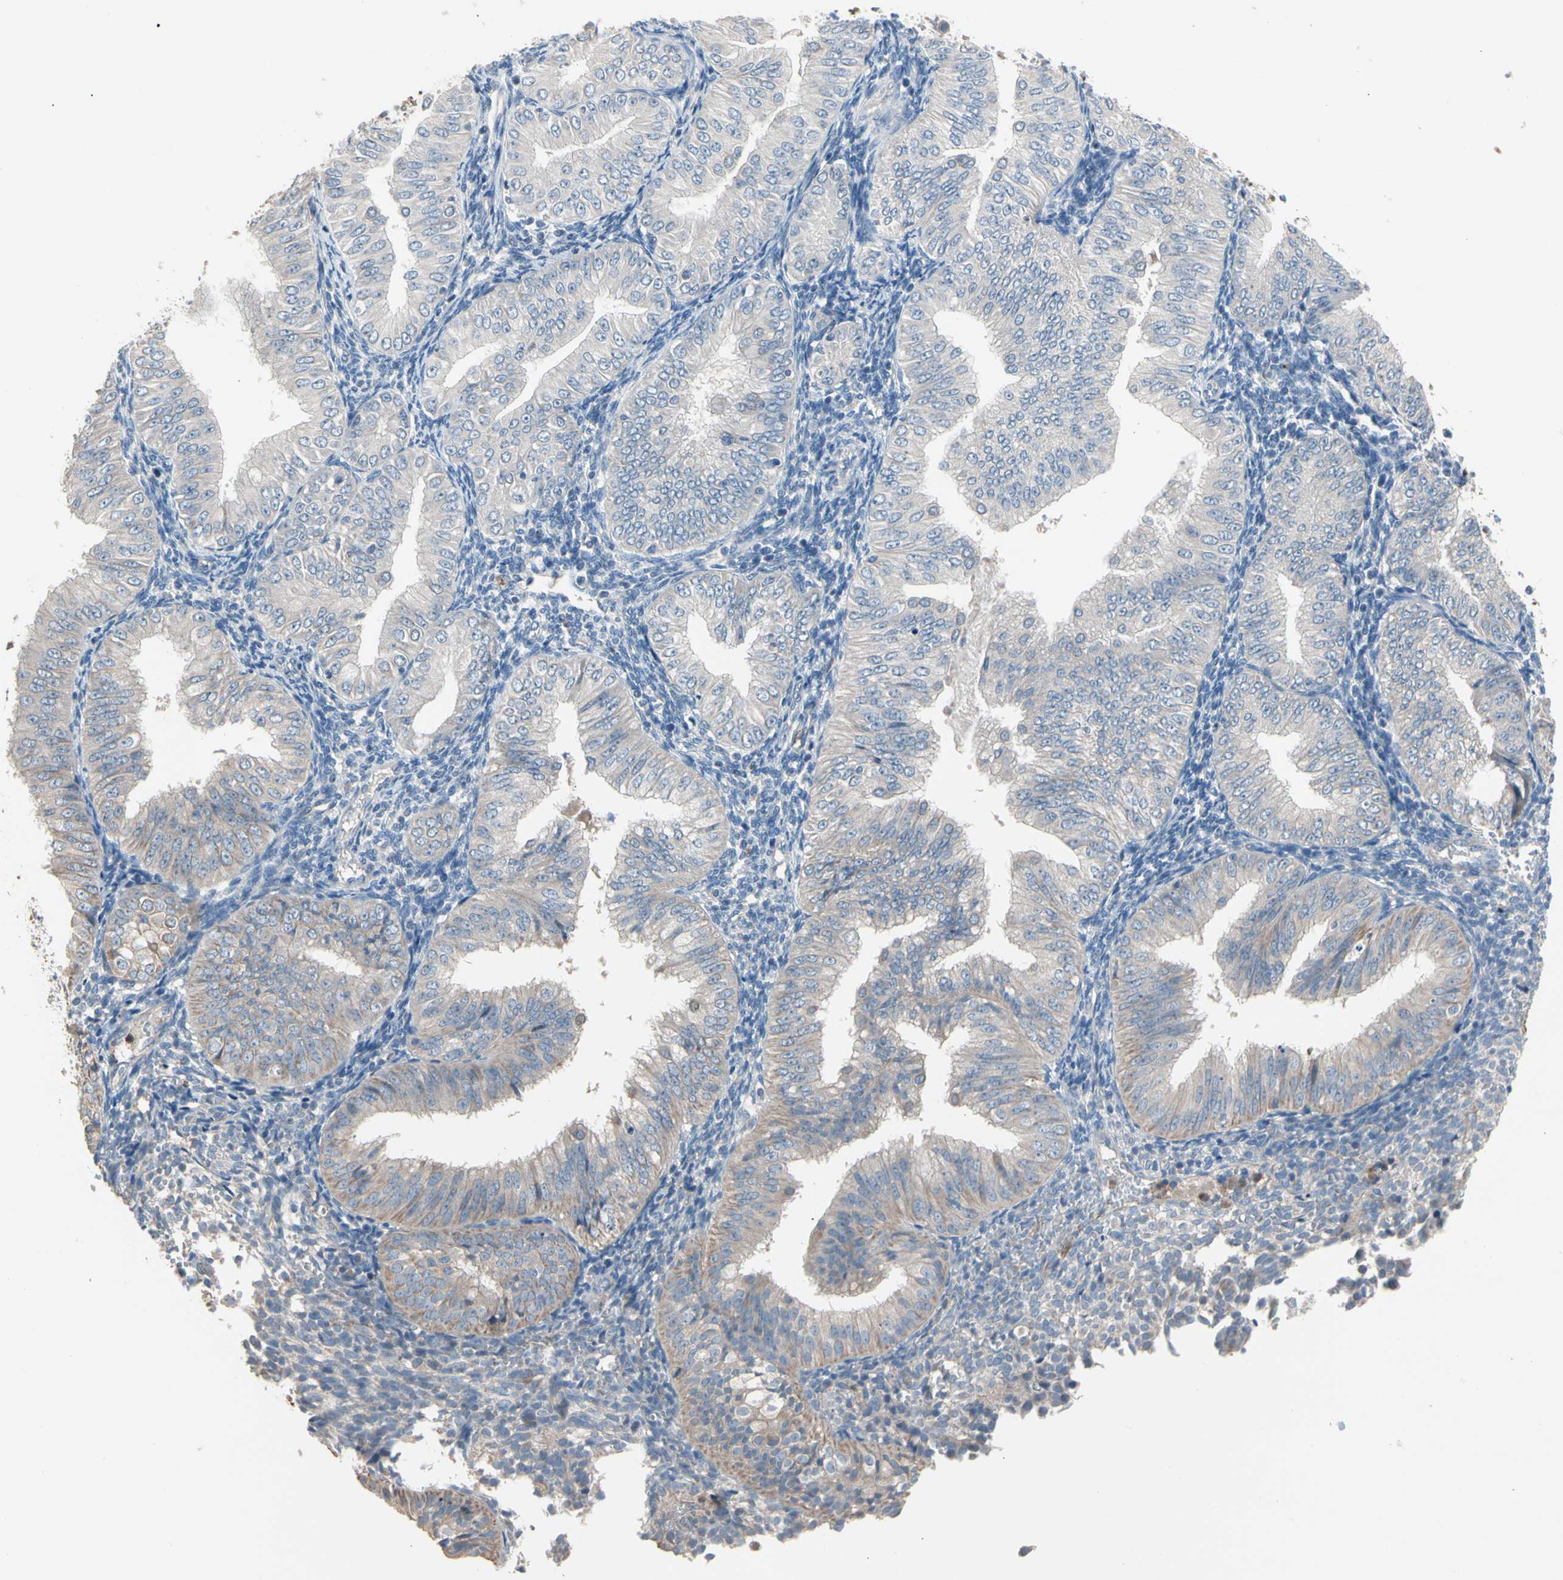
{"staining": {"intensity": "weak", "quantity": "<25%", "location": "cytoplasmic/membranous"}, "tissue": "endometrial cancer", "cell_type": "Tumor cells", "image_type": "cancer", "snomed": [{"axis": "morphology", "description": "Normal tissue, NOS"}, {"axis": "morphology", "description": "Adenocarcinoma, NOS"}, {"axis": "topography", "description": "Endometrium"}], "caption": "IHC of human endometrial cancer (adenocarcinoma) shows no expression in tumor cells. (DAB immunohistochemistry (IHC) with hematoxylin counter stain).", "gene": "BBOX1", "patient": {"sex": "female", "age": 53}}